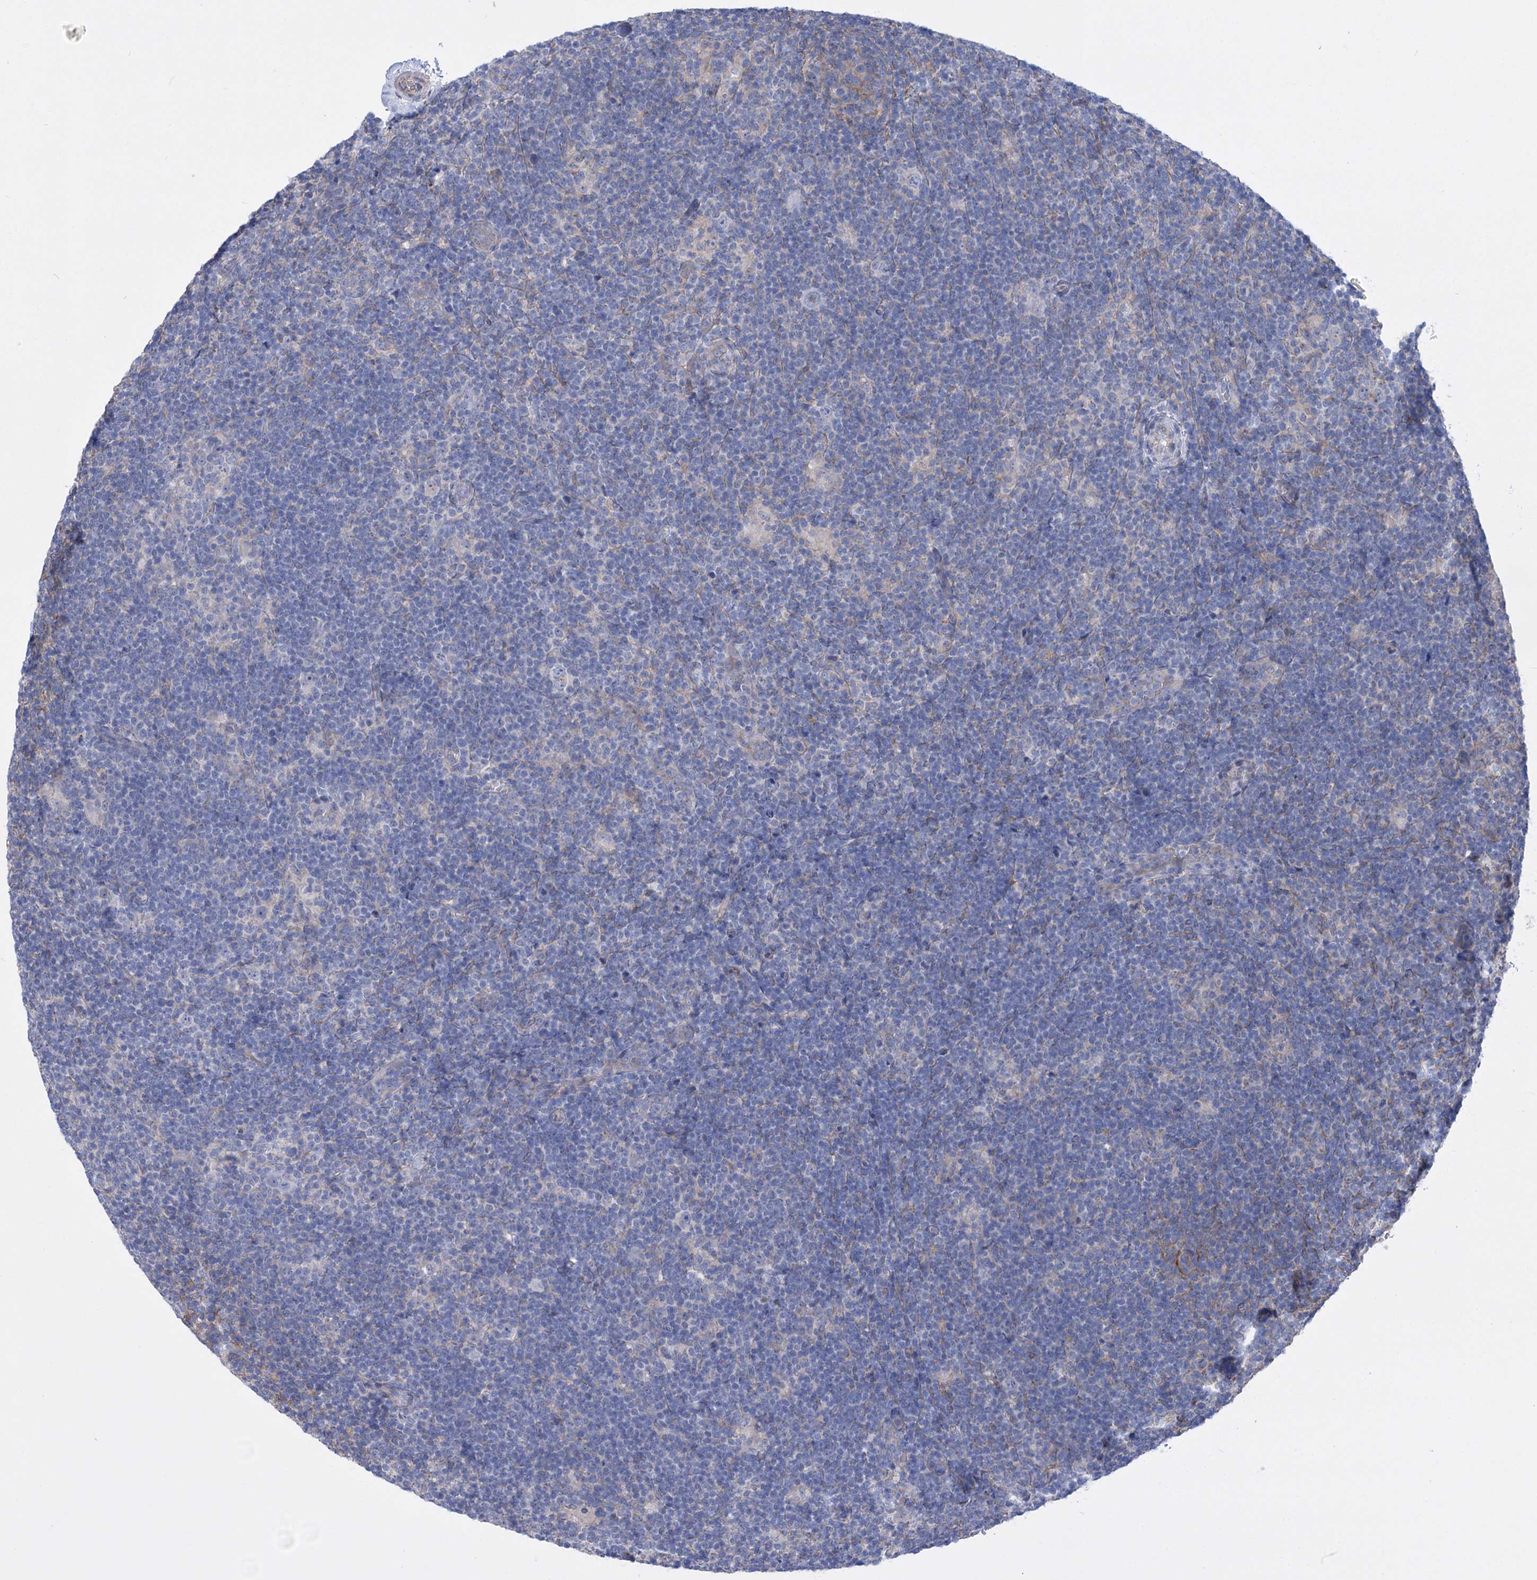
{"staining": {"intensity": "negative", "quantity": "none", "location": "none"}, "tissue": "lymphoma", "cell_type": "Tumor cells", "image_type": "cancer", "snomed": [{"axis": "morphology", "description": "Hodgkin's disease, NOS"}, {"axis": "topography", "description": "Lymph node"}], "caption": "Protein analysis of Hodgkin's disease reveals no significant expression in tumor cells.", "gene": "LRRC34", "patient": {"sex": "female", "age": 57}}